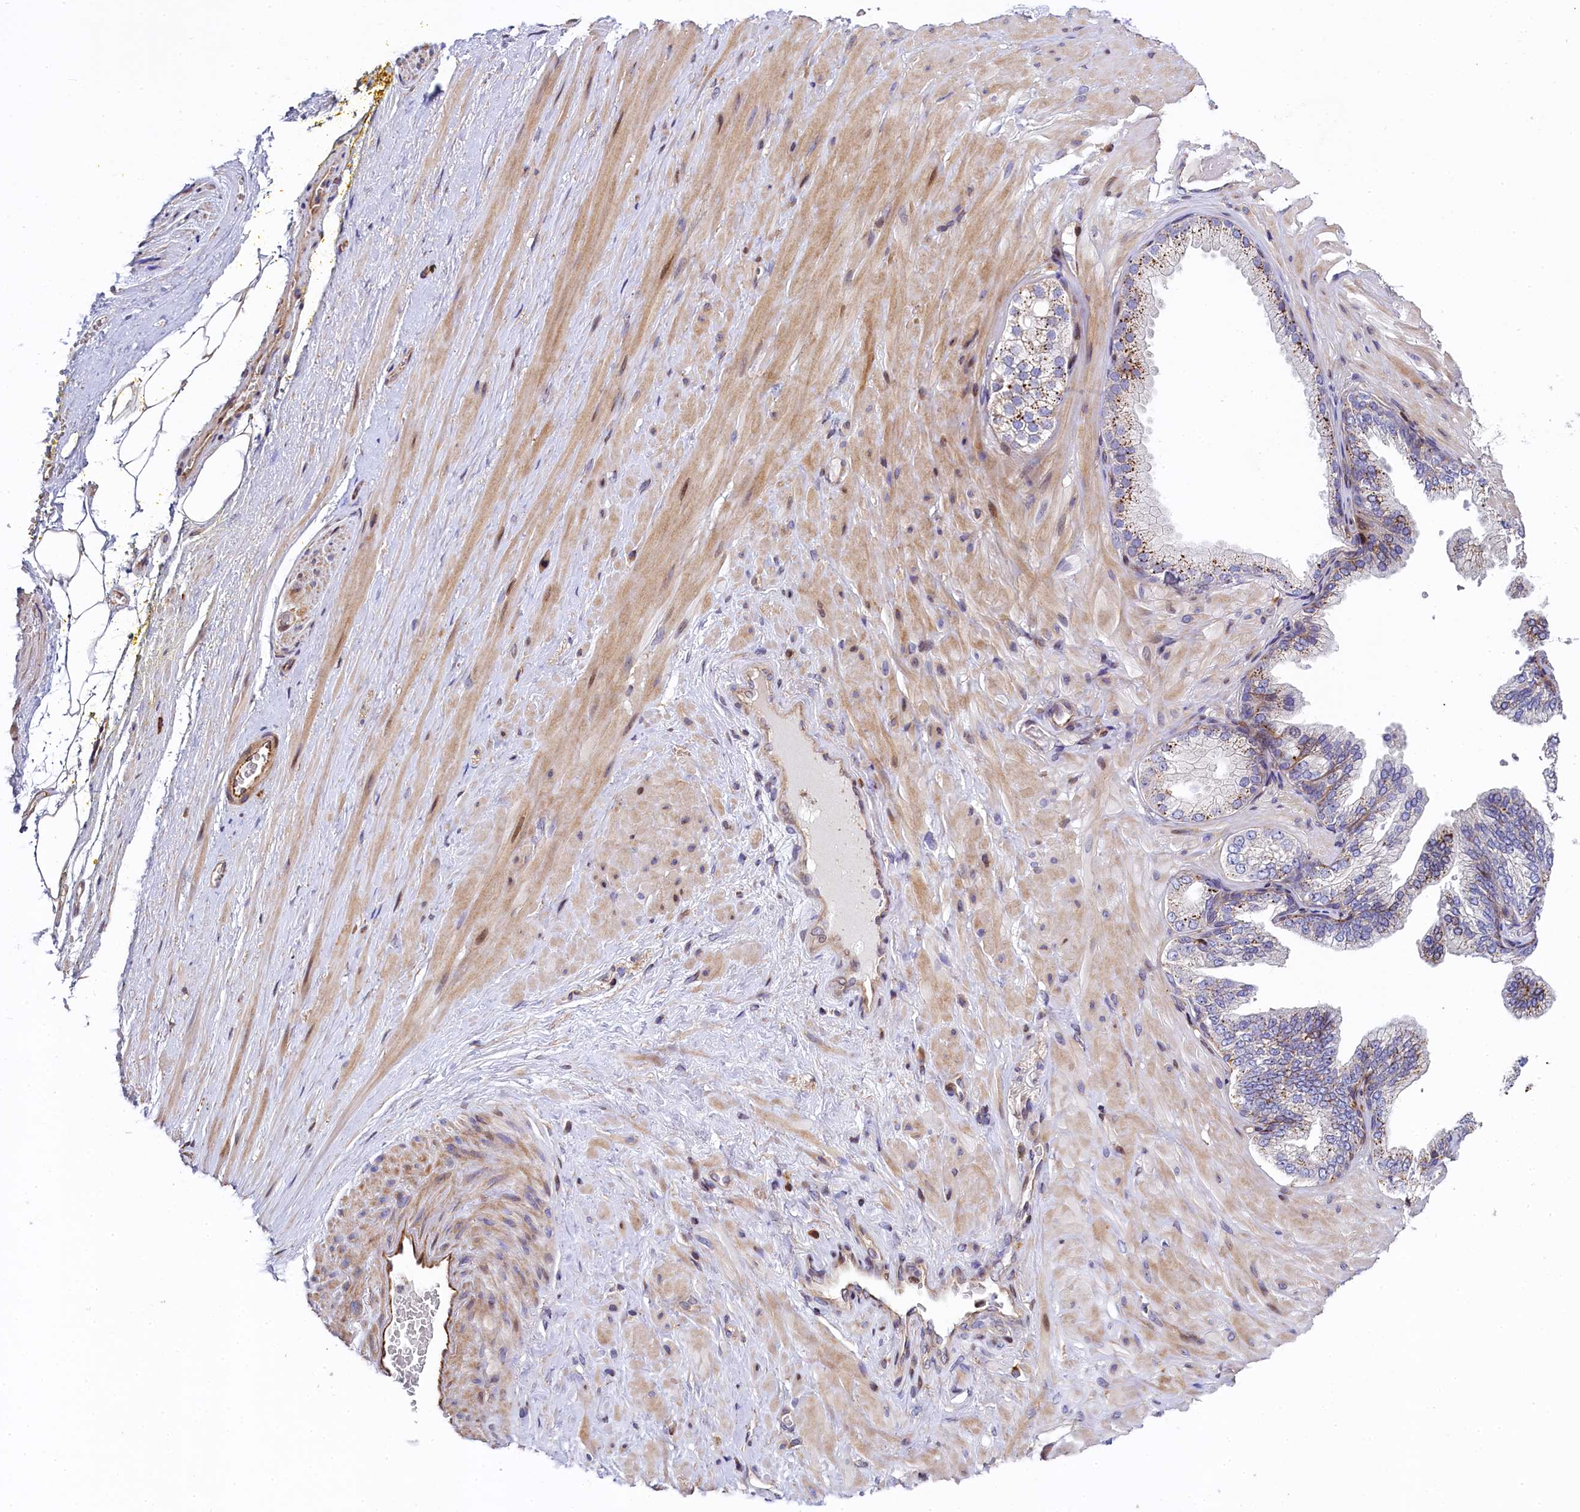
{"staining": {"intensity": "negative", "quantity": "none", "location": "none"}, "tissue": "adipose tissue", "cell_type": "Adipocytes", "image_type": "normal", "snomed": [{"axis": "morphology", "description": "Normal tissue, NOS"}, {"axis": "morphology", "description": "Adenocarcinoma, Low grade"}, {"axis": "topography", "description": "Prostate"}, {"axis": "topography", "description": "Peripheral nerve tissue"}], "caption": "This is an immunohistochemistry (IHC) micrograph of normal adipose tissue. There is no expression in adipocytes.", "gene": "TGDS", "patient": {"sex": "male", "age": 63}}